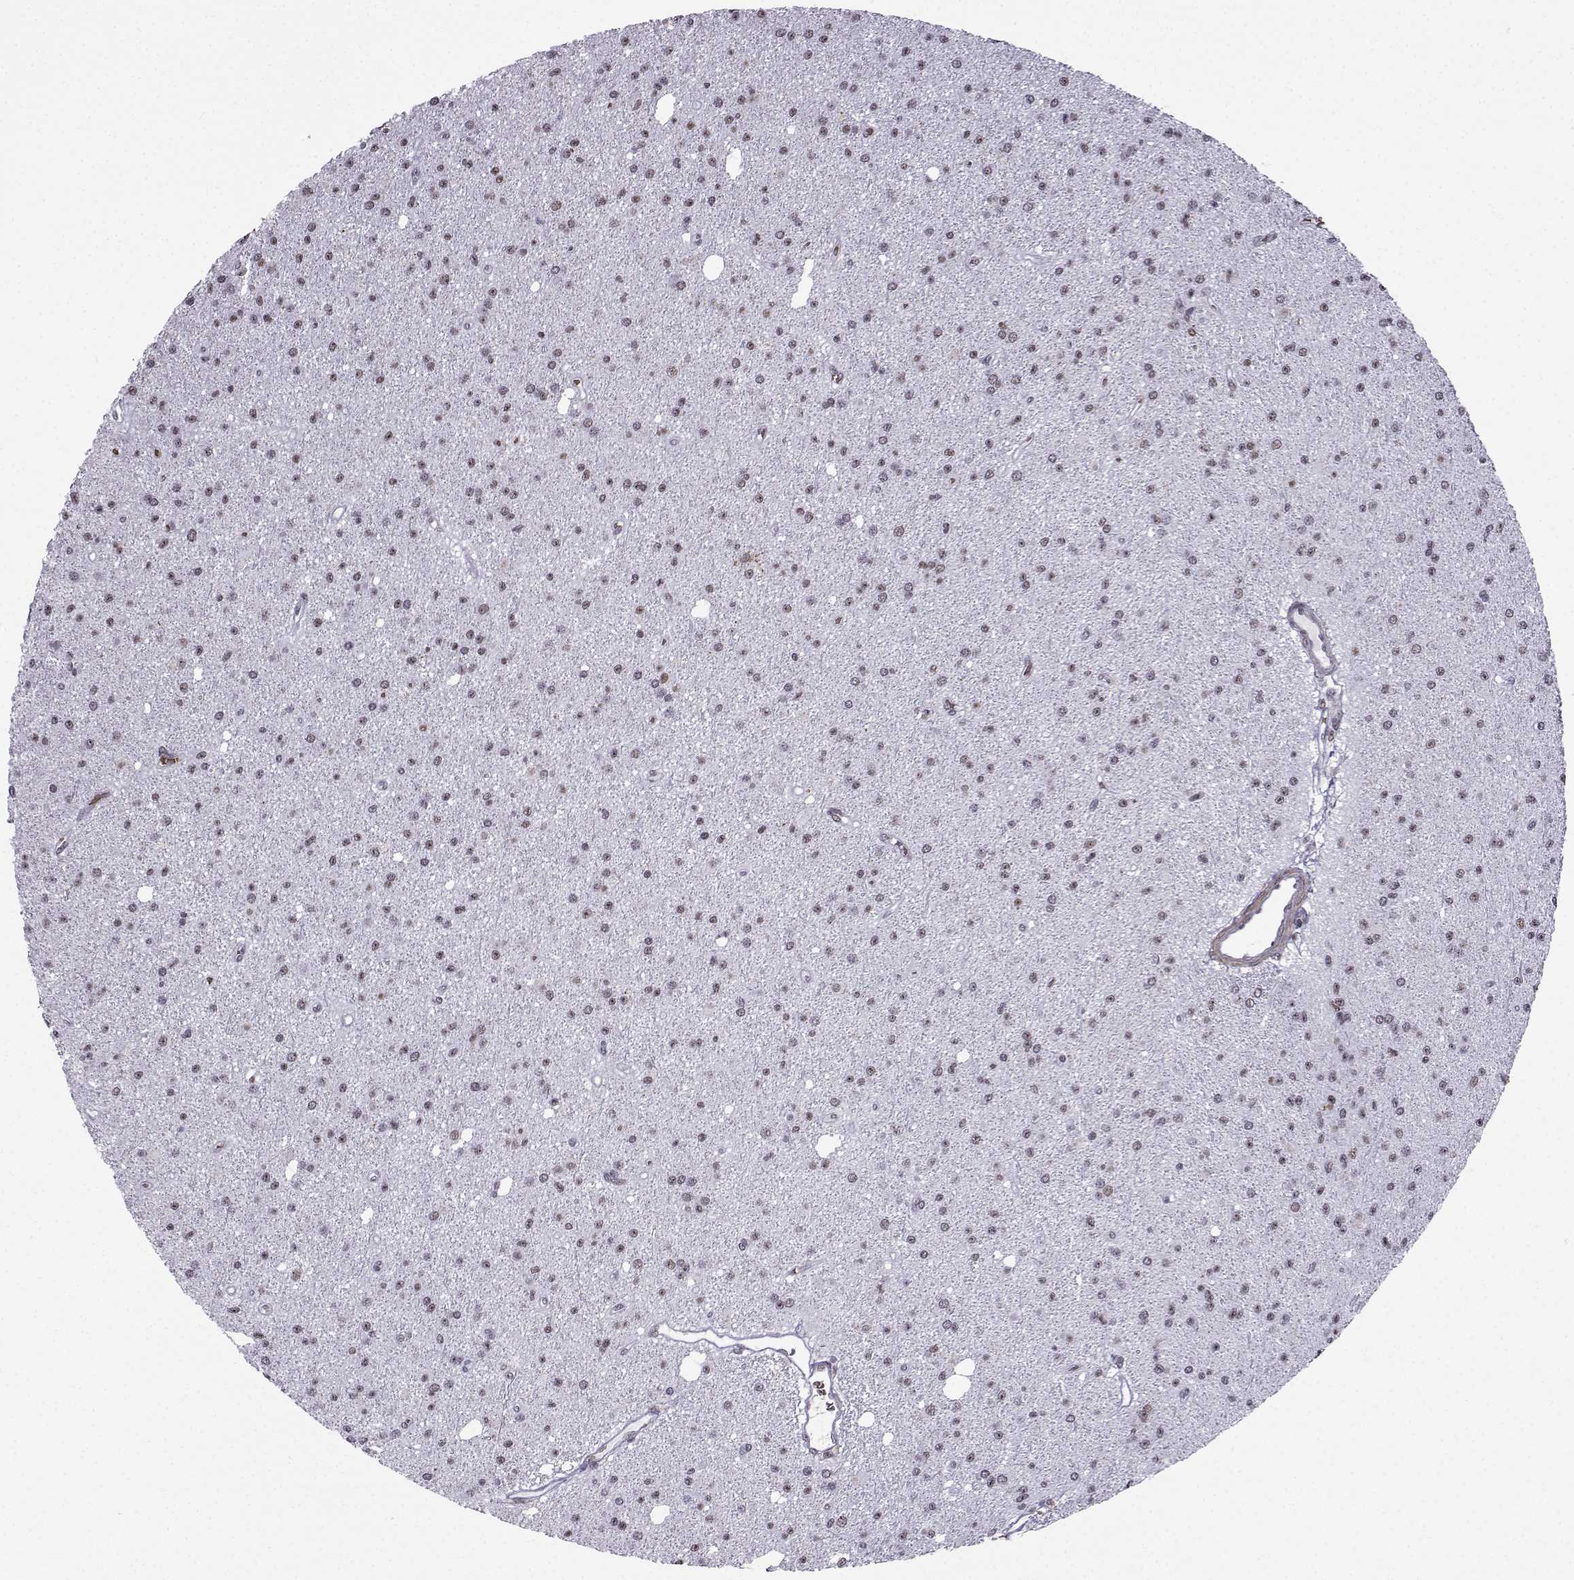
{"staining": {"intensity": "negative", "quantity": "none", "location": "none"}, "tissue": "glioma", "cell_type": "Tumor cells", "image_type": "cancer", "snomed": [{"axis": "morphology", "description": "Glioma, malignant, Low grade"}, {"axis": "topography", "description": "Brain"}], "caption": "Malignant glioma (low-grade) was stained to show a protein in brown. There is no significant expression in tumor cells.", "gene": "CCNK", "patient": {"sex": "male", "age": 27}}